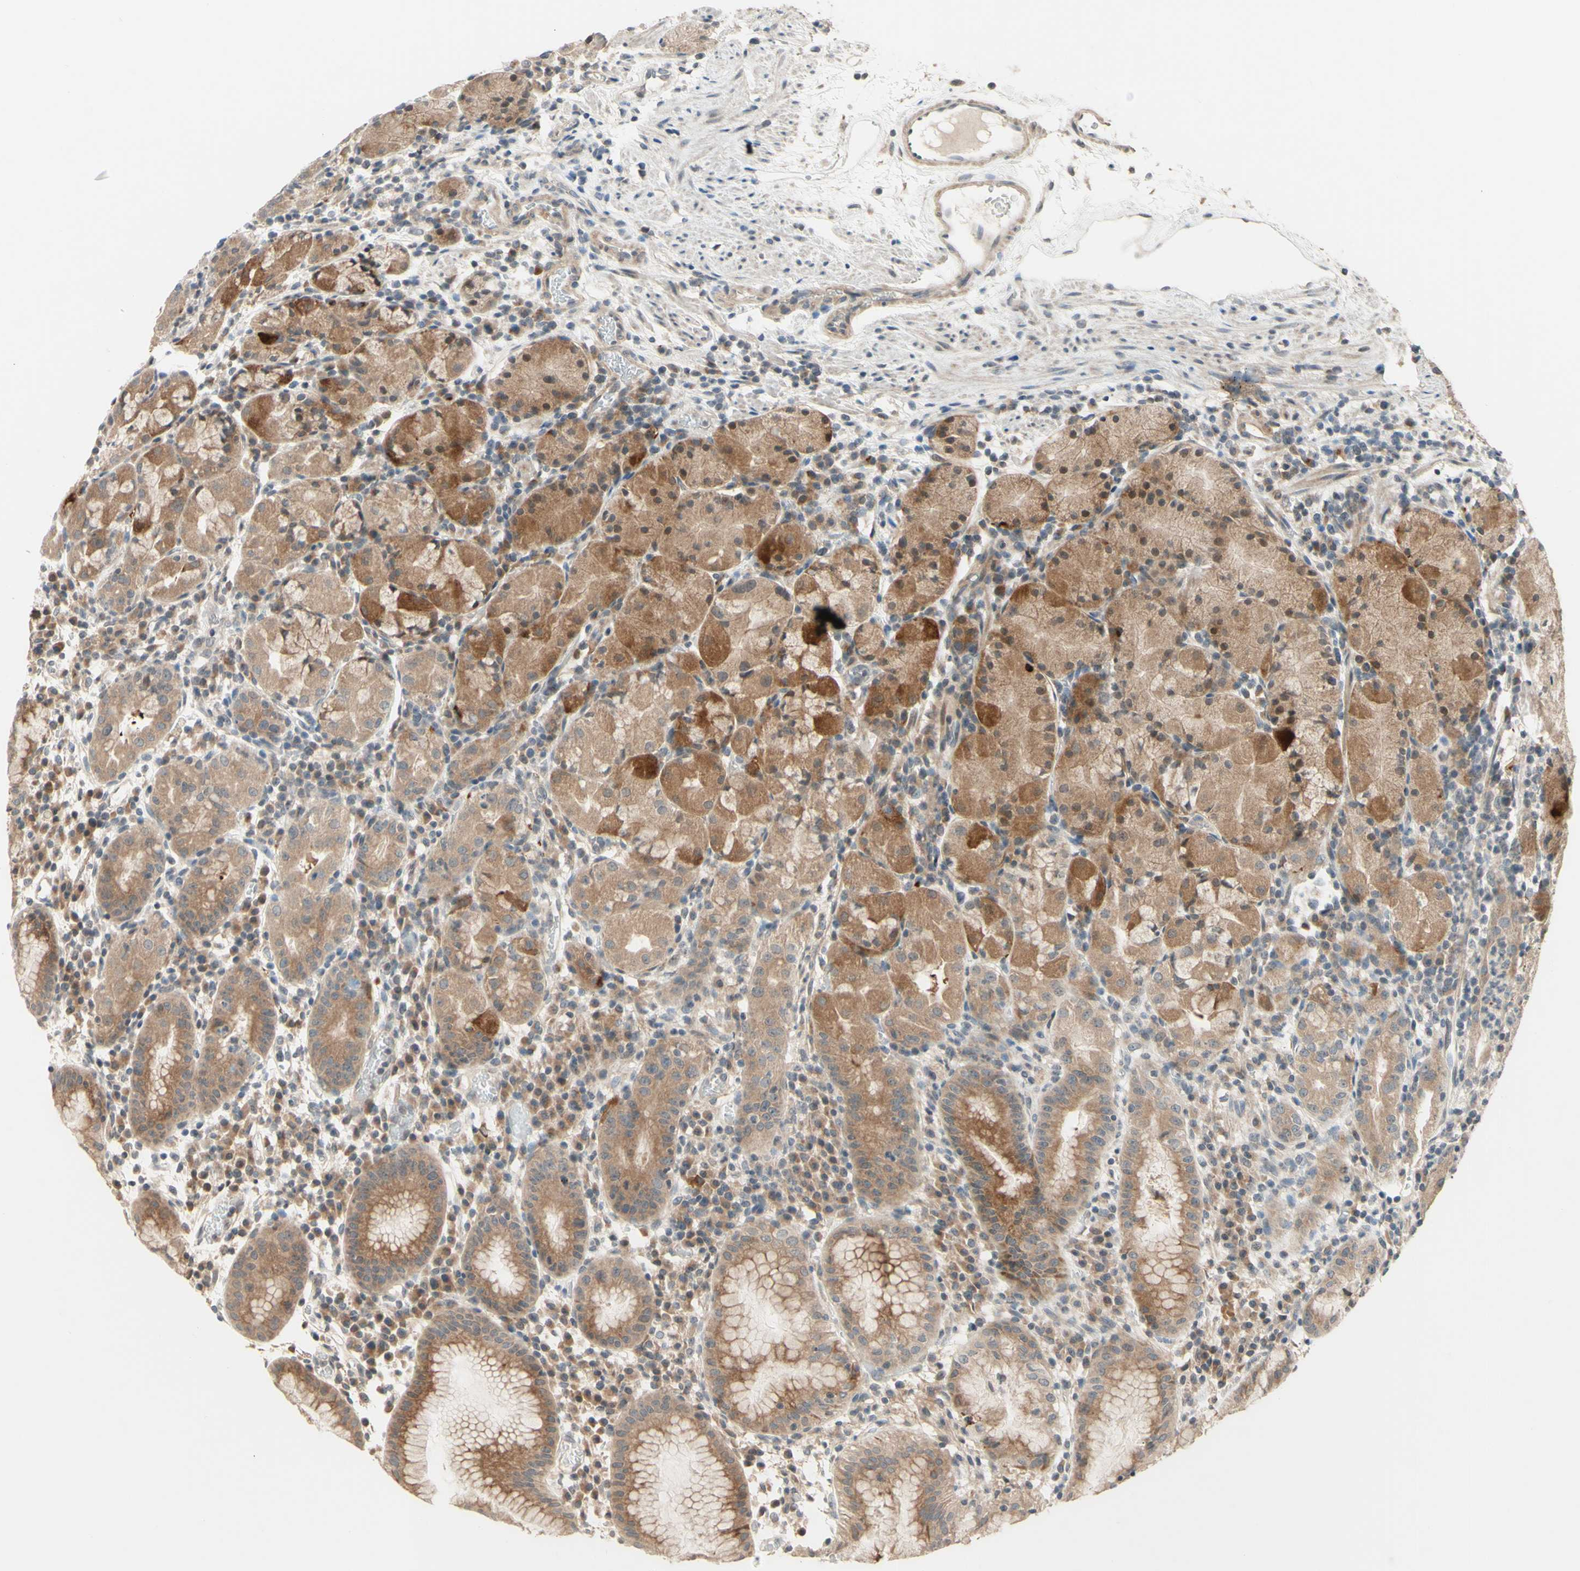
{"staining": {"intensity": "moderate", "quantity": ">75%", "location": "cytoplasmic/membranous"}, "tissue": "stomach", "cell_type": "Glandular cells", "image_type": "normal", "snomed": [{"axis": "morphology", "description": "Normal tissue, NOS"}, {"axis": "topography", "description": "Stomach"}, {"axis": "topography", "description": "Stomach, lower"}], "caption": "A medium amount of moderate cytoplasmic/membranous positivity is seen in about >75% of glandular cells in unremarkable stomach.", "gene": "ZW10", "patient": {"sex": "female", "age": 75}}